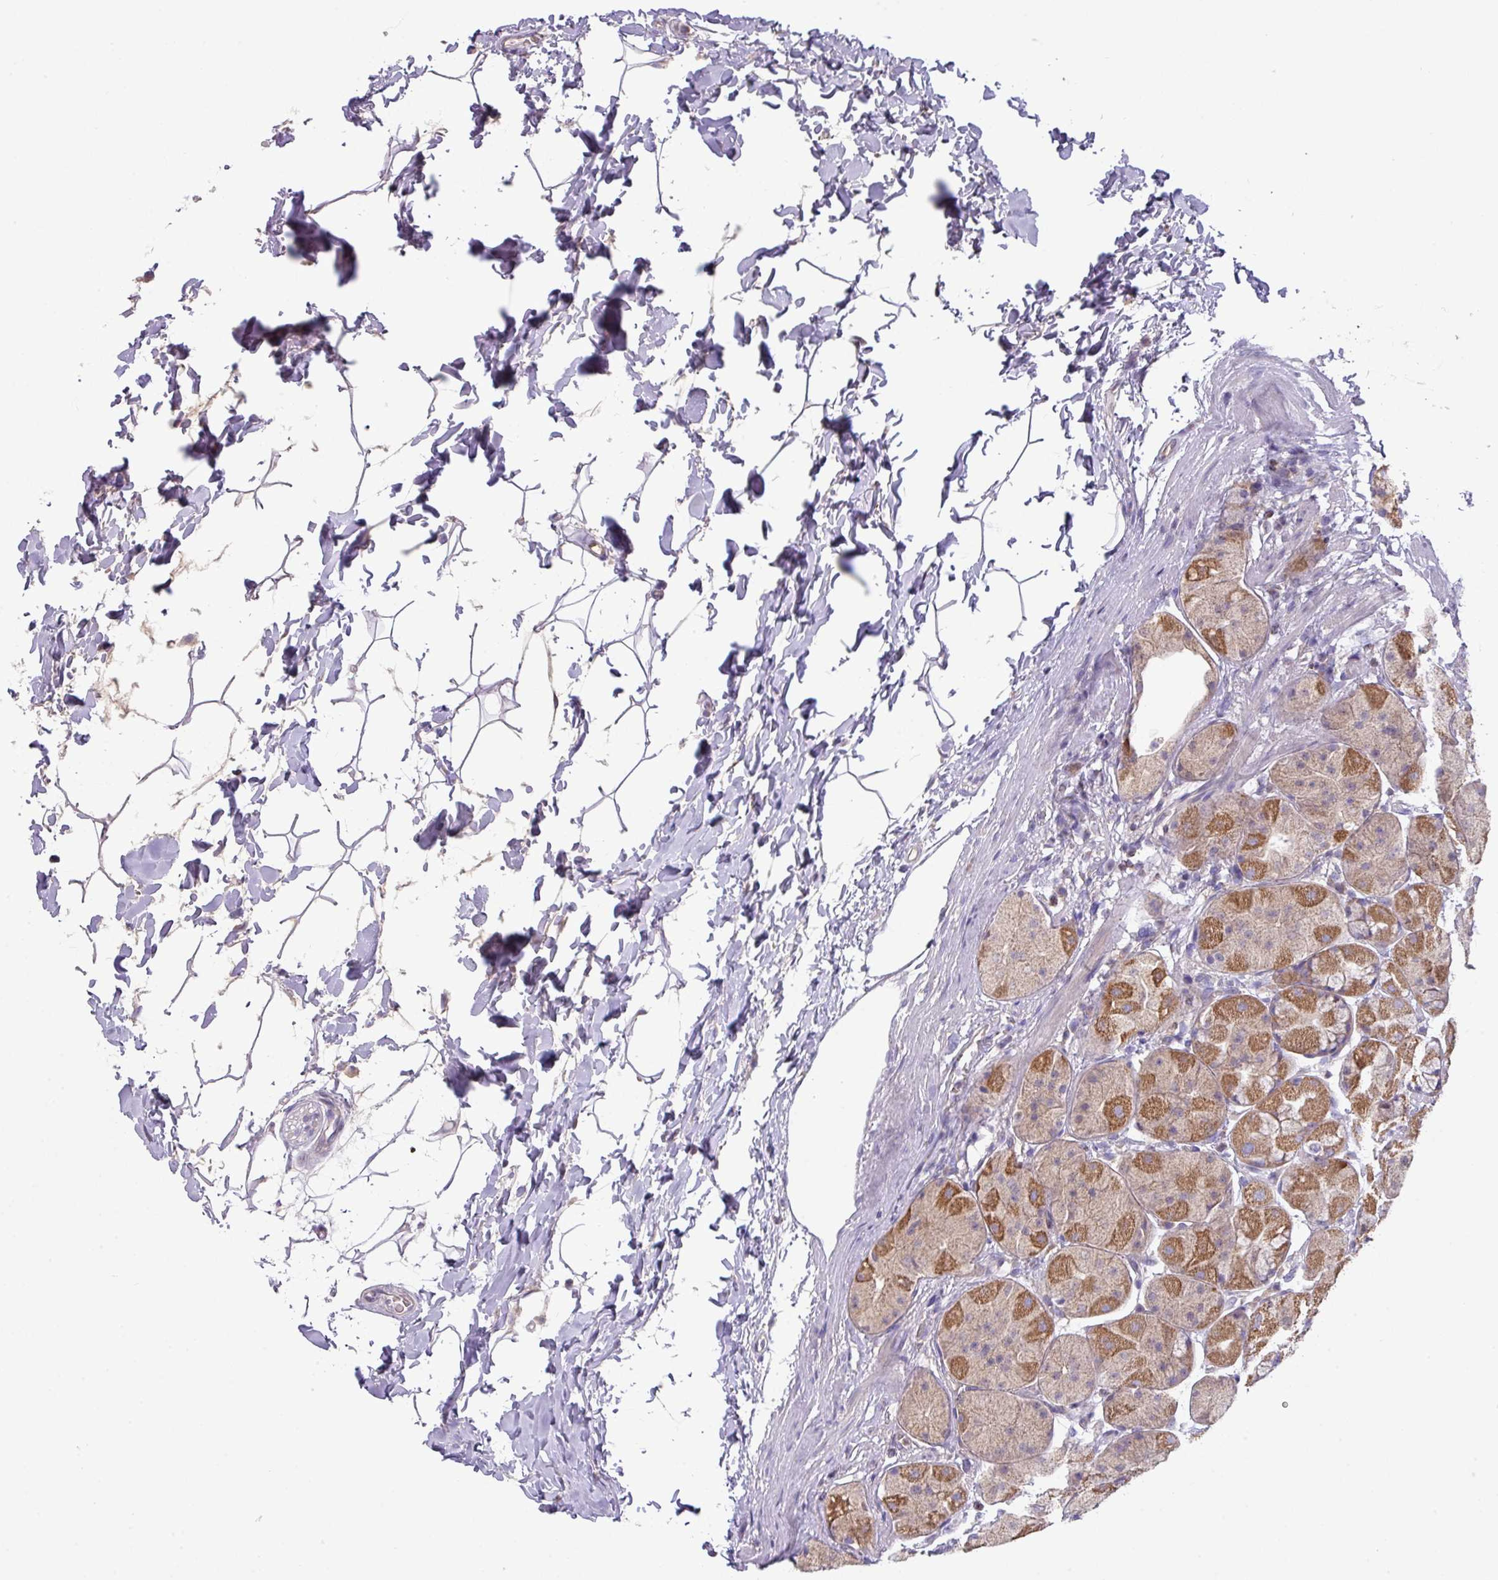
{"staining": {"intensity": "moderate", "quantity": ">75%", "location": "cytoplasmic/membranous"}, "tissue": "stomach", "cell_type": "Glandular cells", "image_type": "normal", "snomed": [{"axis": "morphology", "description": "Normal tissue, NOS"}, {"axis": "topography", "description": "Stomach"}], "caption": "Protein staining by immunohistochemistry exhibits moderate cytoplasmic/membranous positivity in about >75% of glandular cells in unremarkable stomach.", "gene": "ZNF394", "patient": {"sex": "male", "age": 57}}